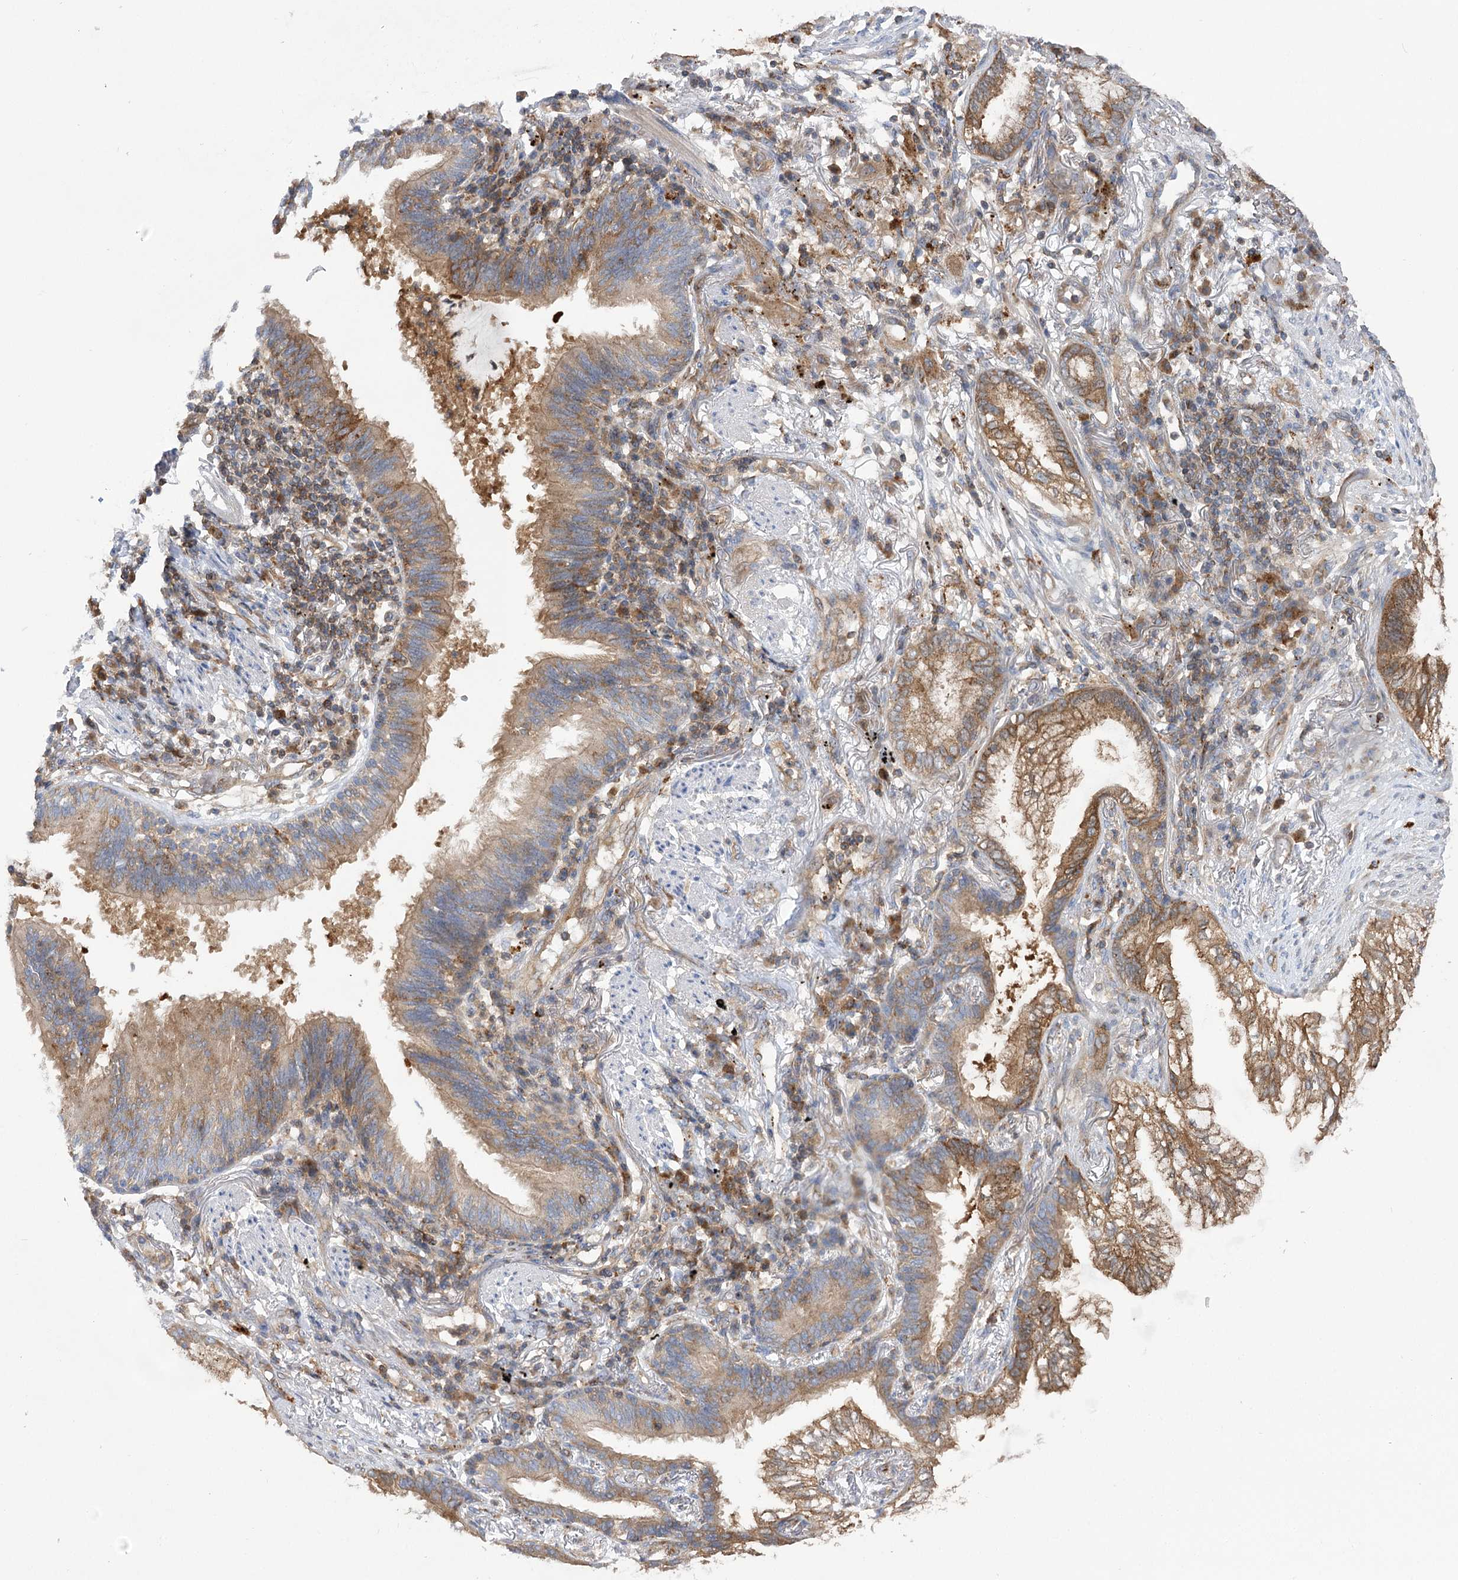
{"staining": {"intensity": "moderate", "quantity": ">75%", "location": "cytoplasmic/membranous"}, "tissue": "lung cancer", "cell_type": "Tumor cells", "image_type": "cancer", "snomed": [{"axis": "morphology", "description": "Adenocarcinoma, NOS"}, {"axis": "topography", "description": "Lung"}], "caption": "Immunohistochemical staining of human lung cancer (adenocarcinoma) reveals moderate cytoplasmic/membranous protein expression in about >75% of tumor cells.", "gene": "VPS37B", "patient": {"sex": "female", "age": 70}}